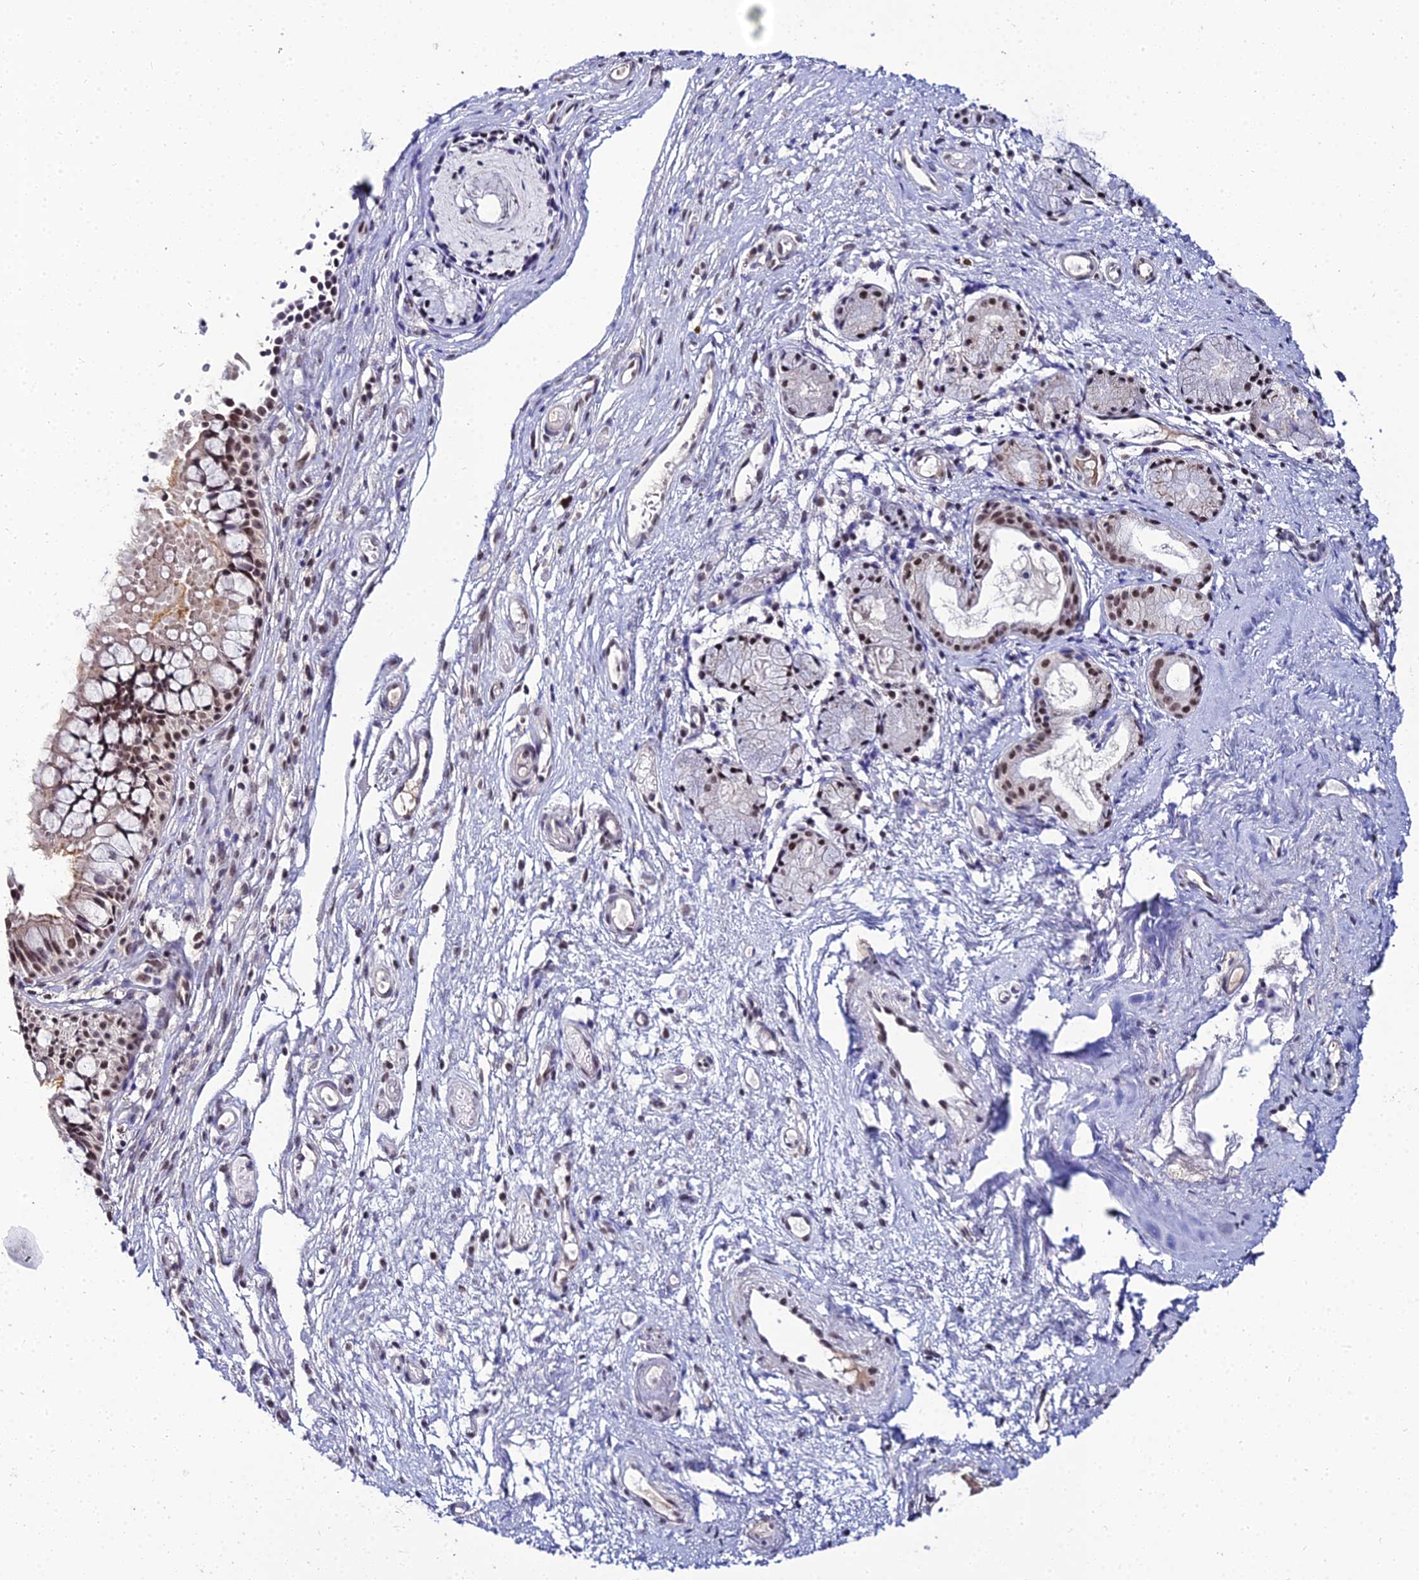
{"staining": {"intensity": "strong", "quantity": ">75%", "location": "nuclear"}, "tissue": "nasopharynx", "cell_type": "Respiratory epithelial cells", "image_type": "normal", "snomed": [{"axis": "morphology", "description": "Normal tissue, NOS"}, {"axis": "topography", "description": "Nasopharynx"}], "caption": "The image exhibits immunohistochemical staining of unremarkable nasopharynx. There is strong nuclear staining is appreciated in approximately >75% of respiratory epithelial cells.", "gene": "EXOSC3", "patient": {"sex": "male", "age": 82}}